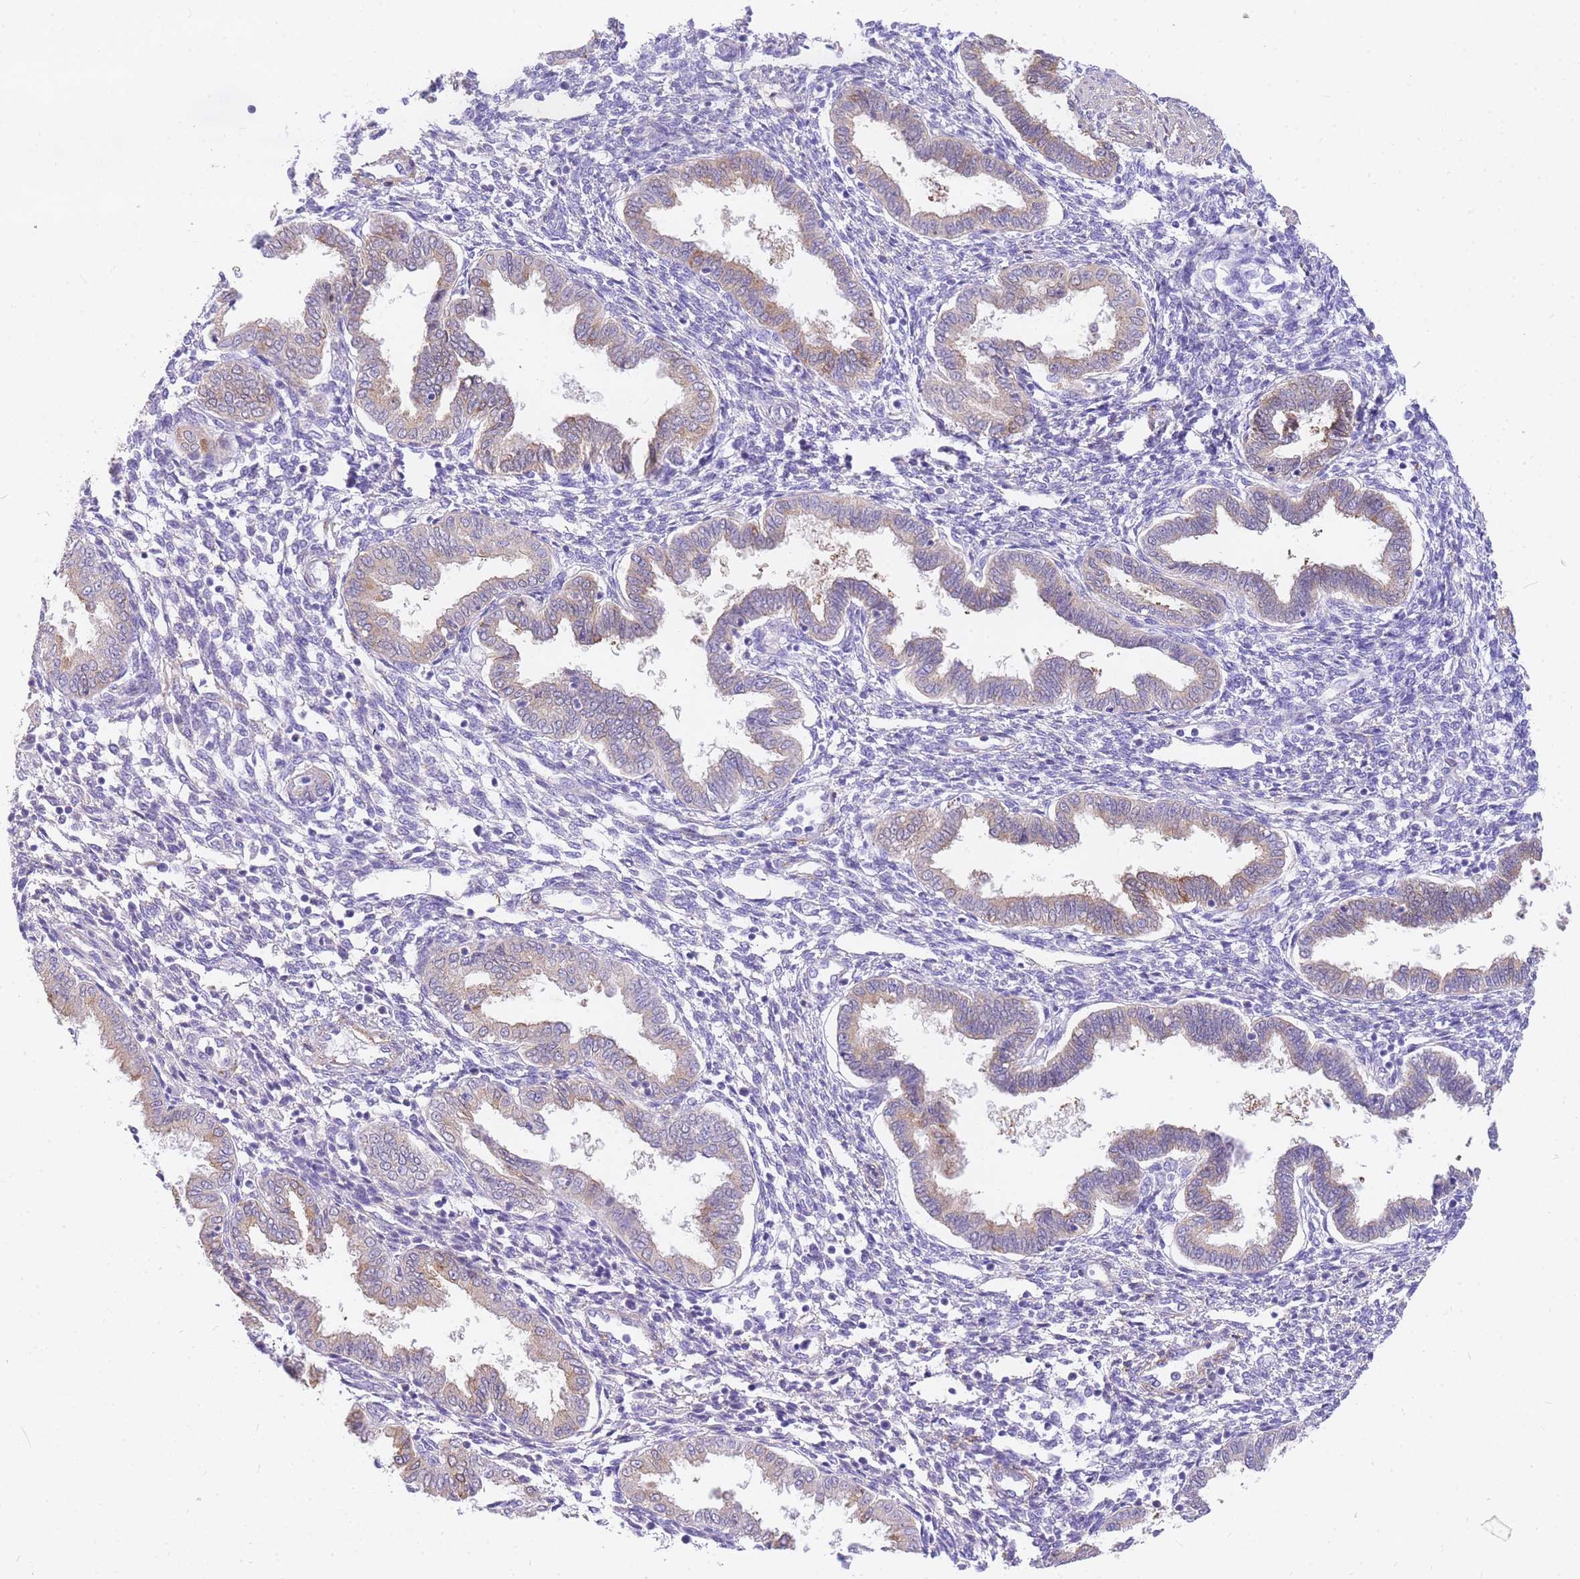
{"staining": {"intensity": "negative", "quantity": "none", "location": "none"}, "tissue": "endometrium", "cell_type": "Cells in endometrial stroma", "image_type": "normal", "snomed": [{"axis": "morphology", "description": "Normal tissue, NOS"}, {"axis": "topography", "description": "Endometrium"}], "caption": "Cells in endometrial stroma show no significant staining in unremarkable endometrium. The staining is performed using DAB (3,3'-diaminobenzidine) brown chromogen with nuclei counter-stained in using hematoxylin.", "gene": "S100PBP", "patient": {"sex": "female", "age": 33}}